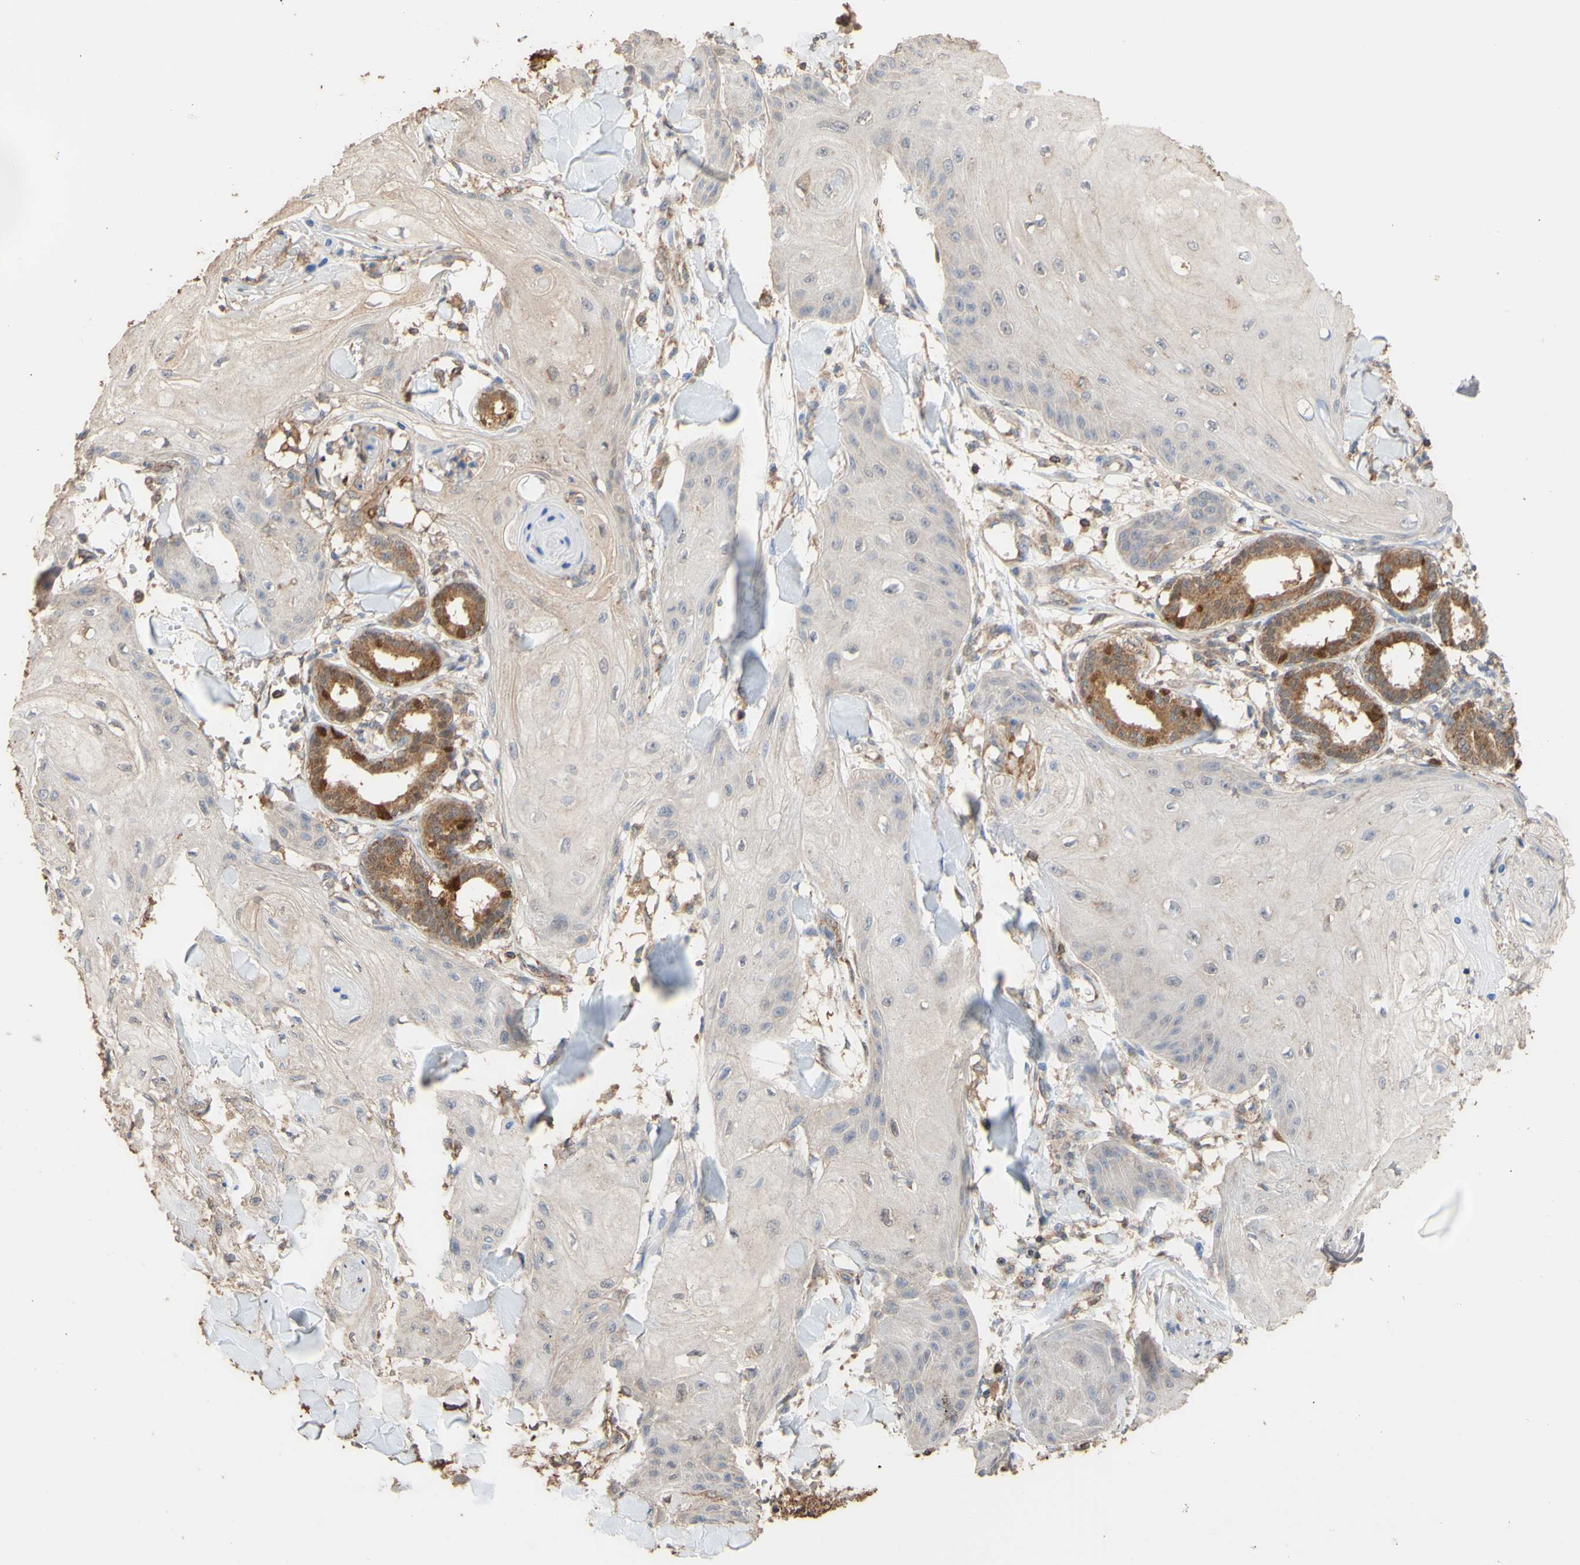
{"staining": {"intensity": "weak", "quantity": ">75%", "location": "cytoplasmic/membranous"}, "tissue": "skin cancer", "cell_type": "Tumor cells", "image_type": "cancer", "snomed": [{"axis": "morphology", "description": "Squamous cell carcinoma, NOS"}, {"axis": "topography", "description": "Skin"}], "caption": "IHC staining of skin cancer, which displays low levels of weak cytoplasmic/membranous positivity in approximately >75% of tumor cells indicating weak cytoplasmic/membranous protein positivity. The staining was performed using DAB (brown) for protein detection and nuclei were counterstained in hematoxylin (blue).", "gene": "ALDH9A1", "patient": {"sex": "male", "age": 74}}